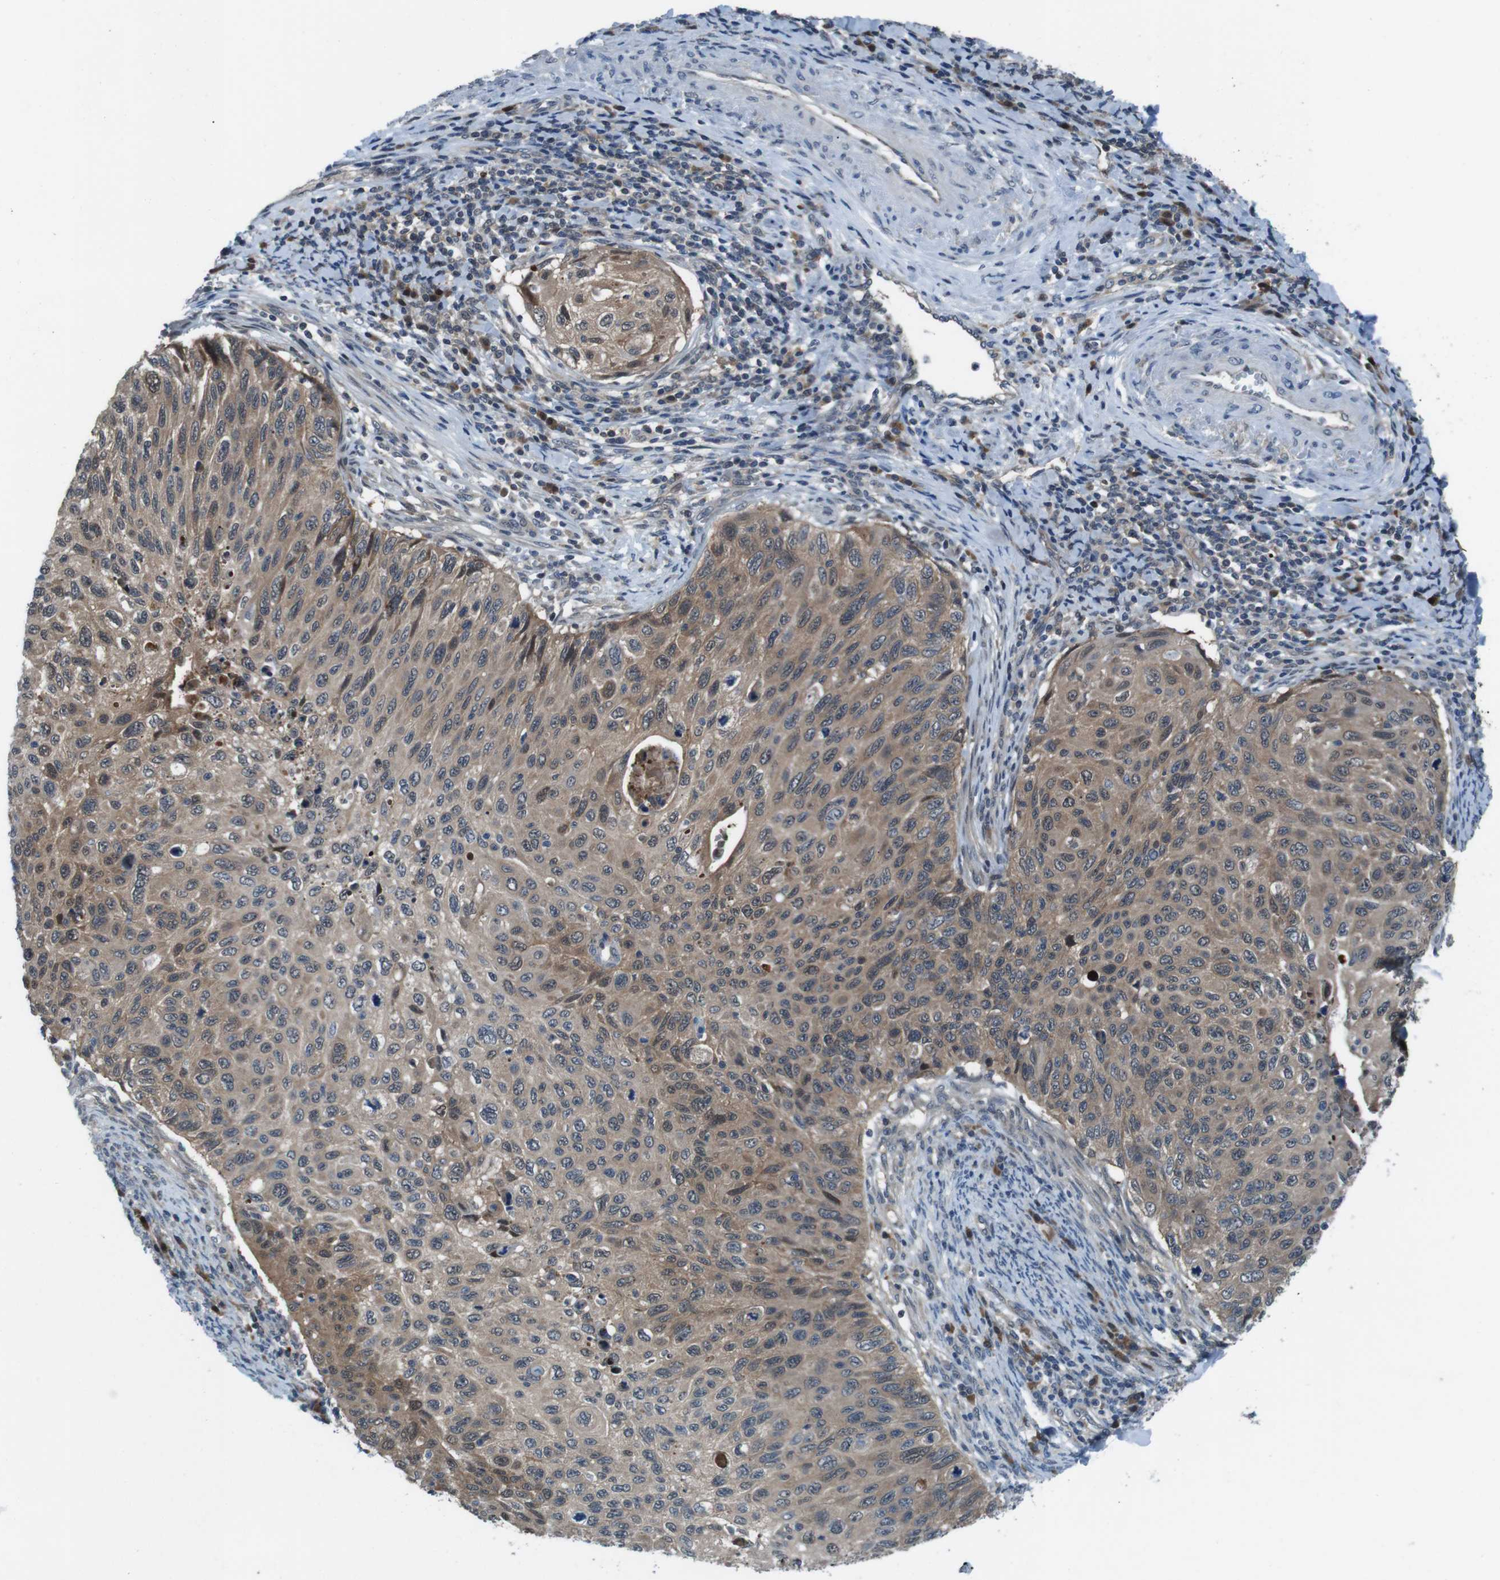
{"staining": {"intensity": "moderate", "quantity": ">75%", "location": "cytoplasmic/membranous"}, "tissue": "cervical cancer", "cell_type": "Tumor cells", "image_type": "cancer", "snomed": [{"axis": "morphology", "description": "Squamous cell carcinoma, NOS"}, {"axis": "topography", "description": "Cervix"}], "caption": "Cervical cancer (squamous cell carcinoma) was stained to show a protein in brown. There is medium levels of moderate cytoplasmic/membranous expression in about >75% of tumor cells. The protein is shown in brown color, while the nuclei are stained blue.", "gene": "LRP5", "patient": {"sex": "female", "age": 70}}